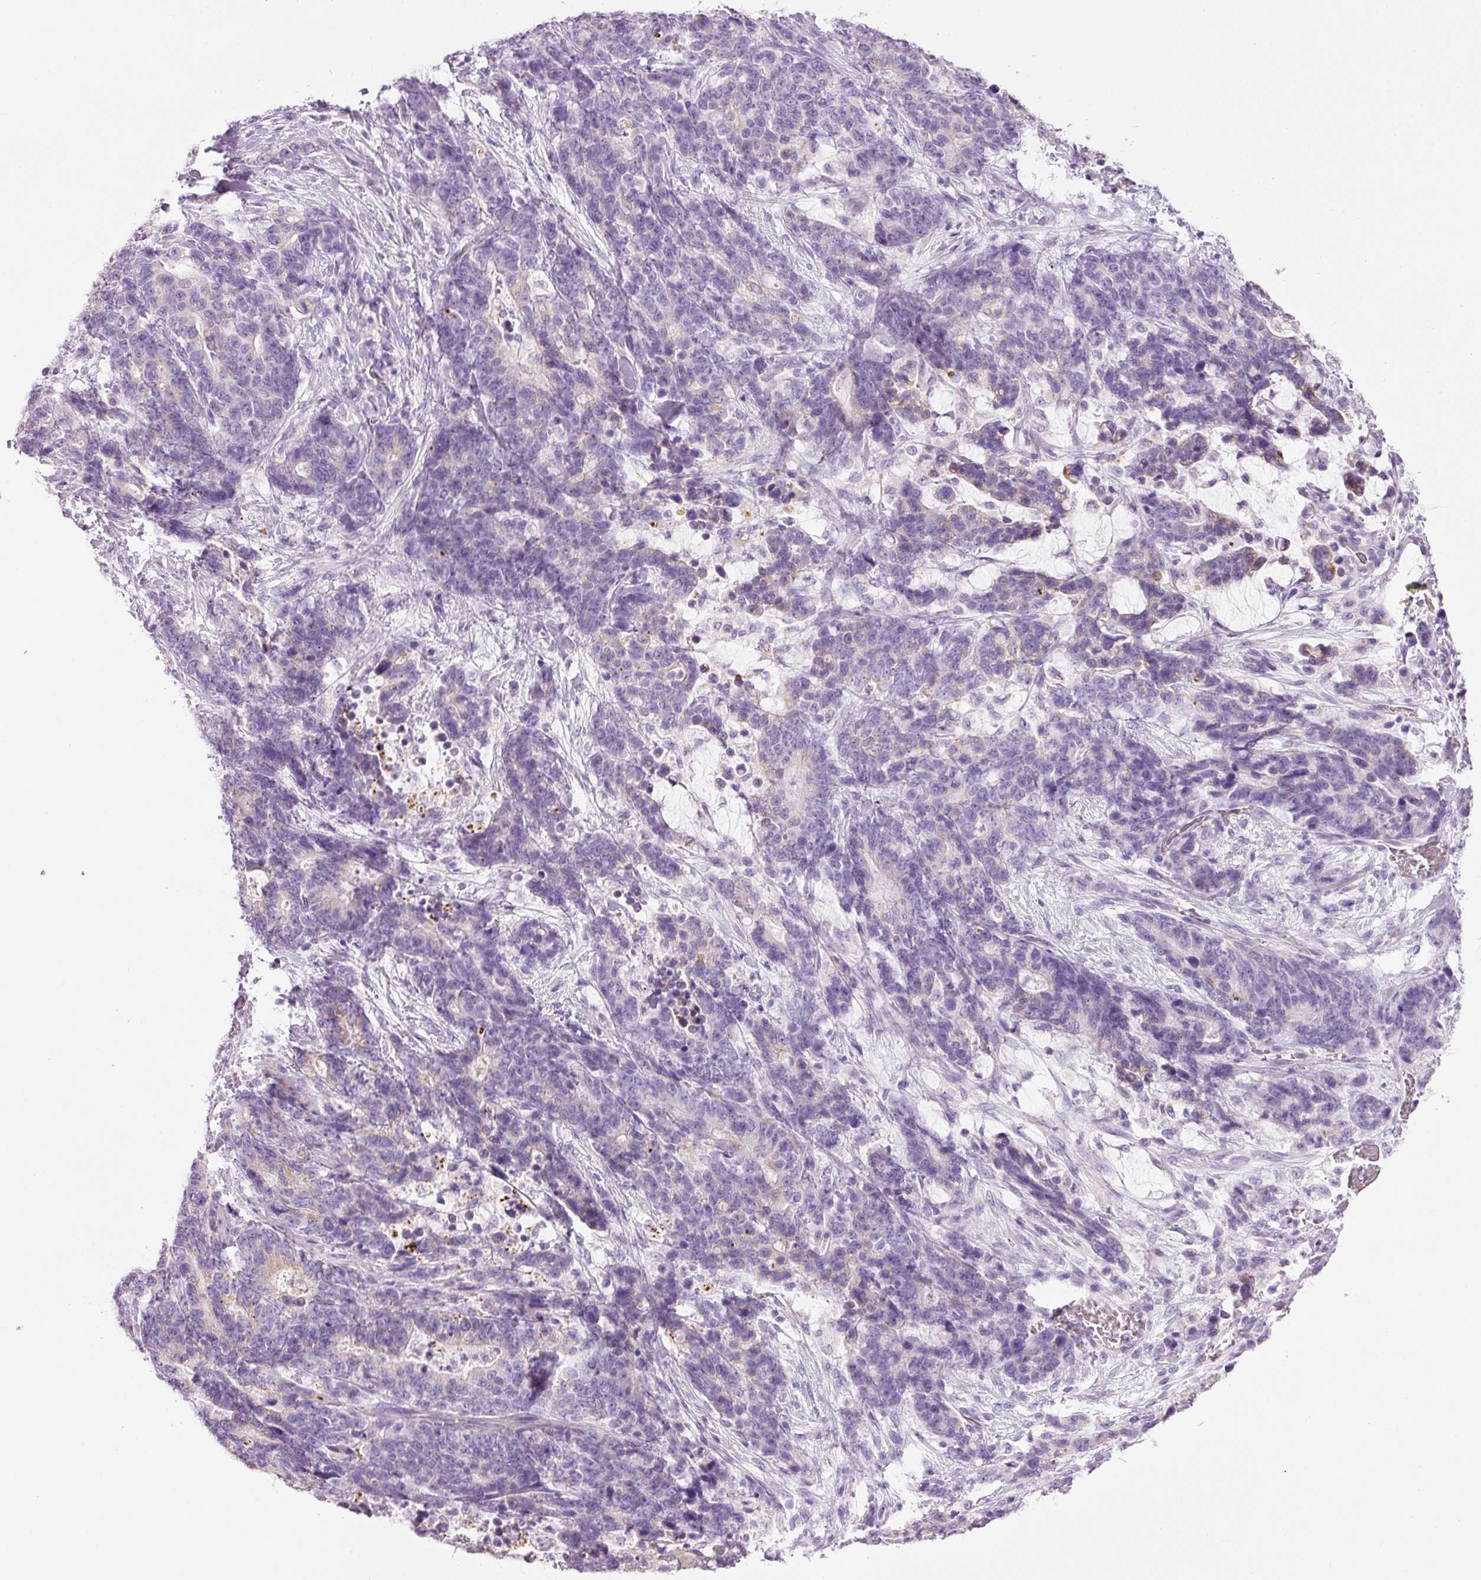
{"staining": {"intensity": "weak", "quantity": "<25%", "location": "cytoplasmic/membranous"}, "tissue": "stomach cancer", "cell_type": "Tumor cells", "image_type": "cancer", "snomed": [{"axis": "morphology", "description": "Normal tissue, NOS"}, {"axis": "morphology", "description": "Adenocarcinoma, NOS"}, {"axis": "topography", "description": "Stomach"}], "caption": "DAB immunohistochemical staining of stomach cancer (adenocarcinoma) displays no significant expression in tumor cells.", "gene": "CARD16", "patient": {"sex": "female", "age": 64}}